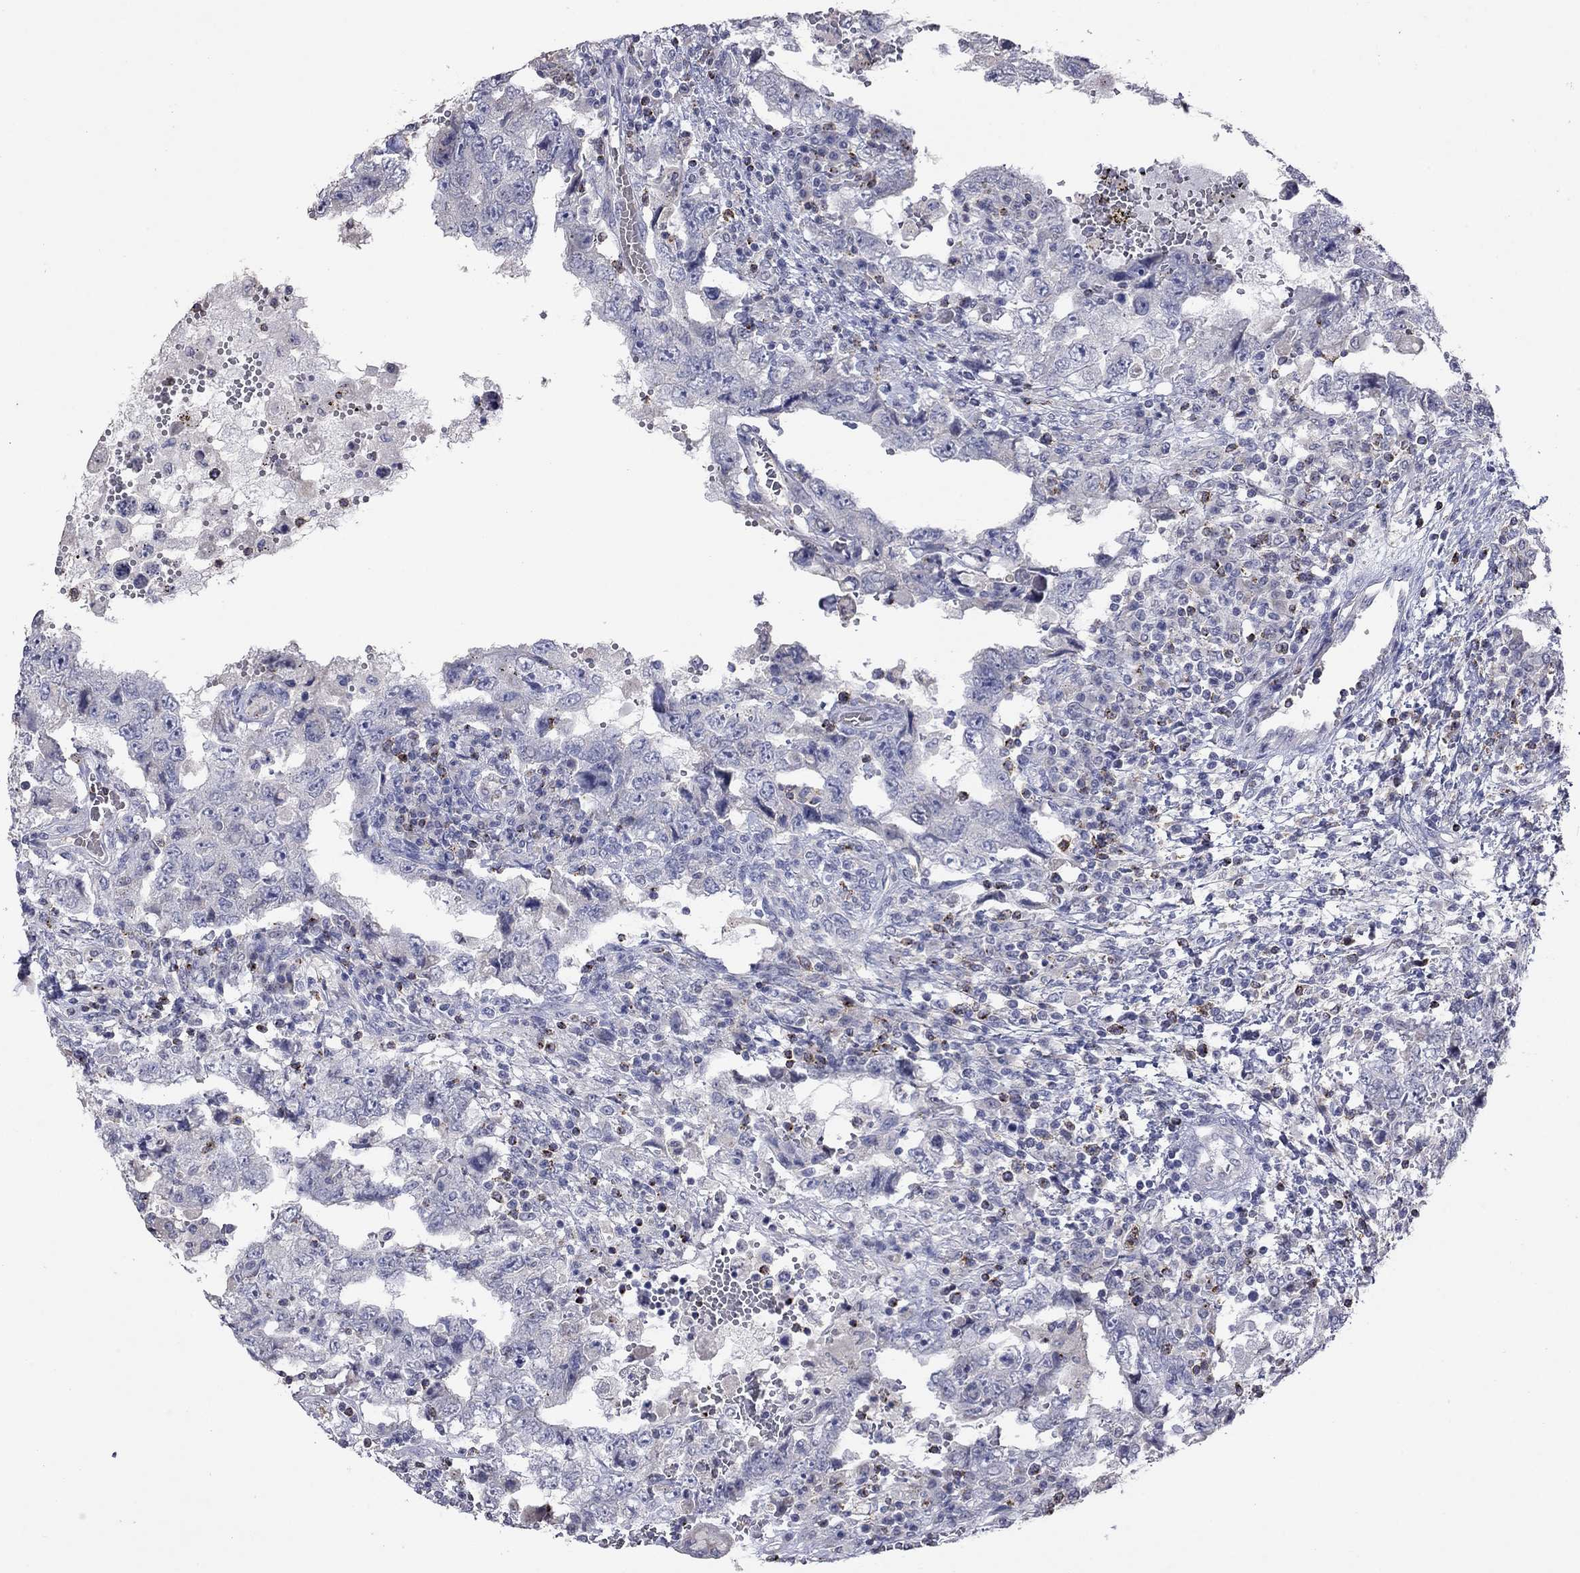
{"staining": {"intensity": "negative", "quantity": "none", "location": "none"}, "tissue": "testis cancer", "cell_type": "Tumor cells", "image_type": "cancer", "snomed": [{"axis": "morphology", "description": "Carcinoma, Embryonal, NOS"}, {"axis": "topography", "description": "Testis"}], "caption": "This is an IHC micrograph of embryonal carcinoma (testis). There is no staining in tumor cells.", "gene": "CCL5", "patient": {"sex": "male", "age": 26}}